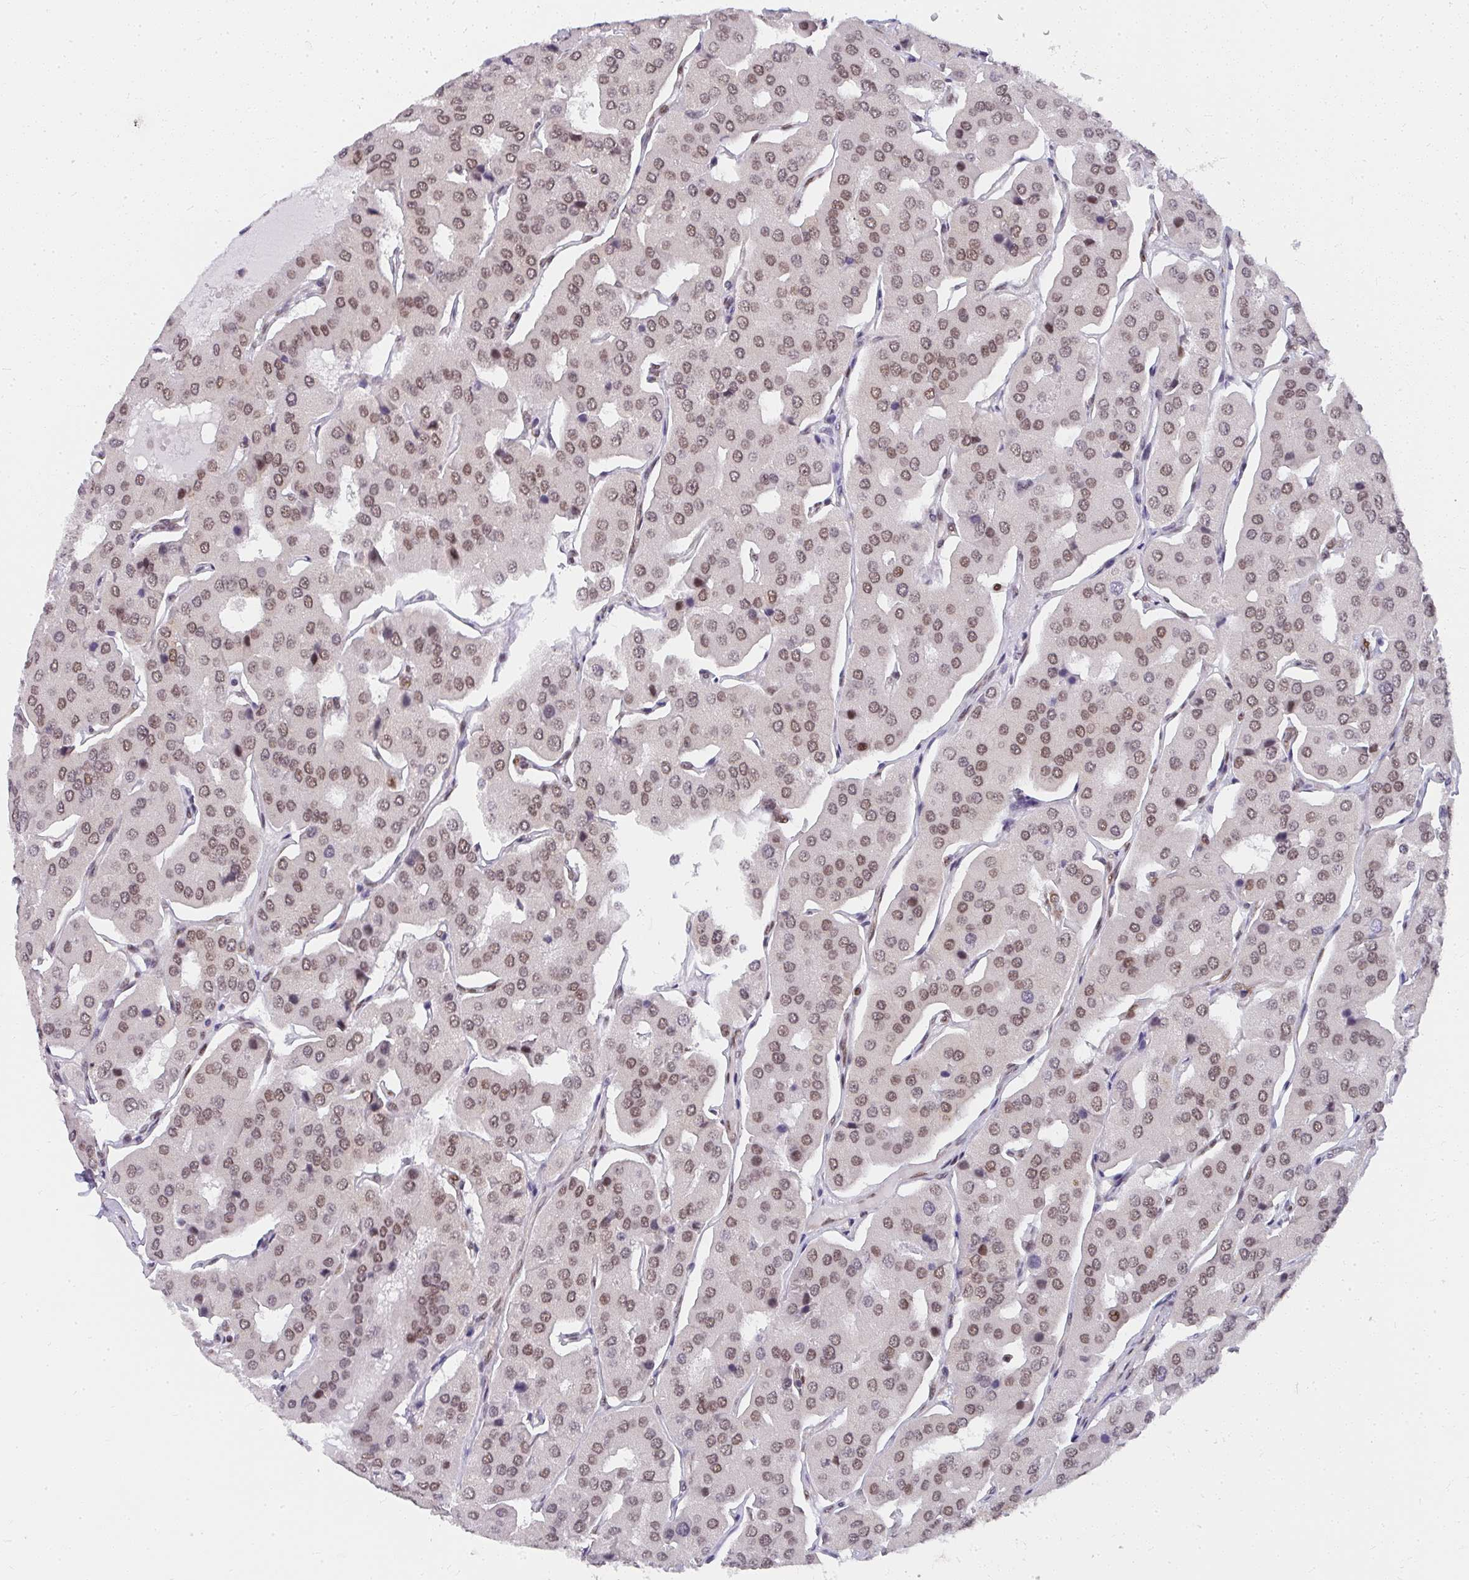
{"staining": {"intensity": "moderate", "quantity": ">75%", "location": "nuclear"}, "tissue": "parathyroid gland", "cell_type": "Glandular cells", "image_type": "normal", "snomed": [{"axis": "morphology", "description": "Normal tissue, NOS"}, {"axis": "morphology", "description": "Adenoma, NOS"}, {"axis": "topography", "description": "Parathyroid gland"}], "caption": "The image reveals immunohistochemical staining of unremarkable parathyroid gland. There is moderate nuclear expression is appreciated in about >75% of glandular cells.", "gene": "SYNCRIP", "patient": {"sex": "female", "age": 86}}